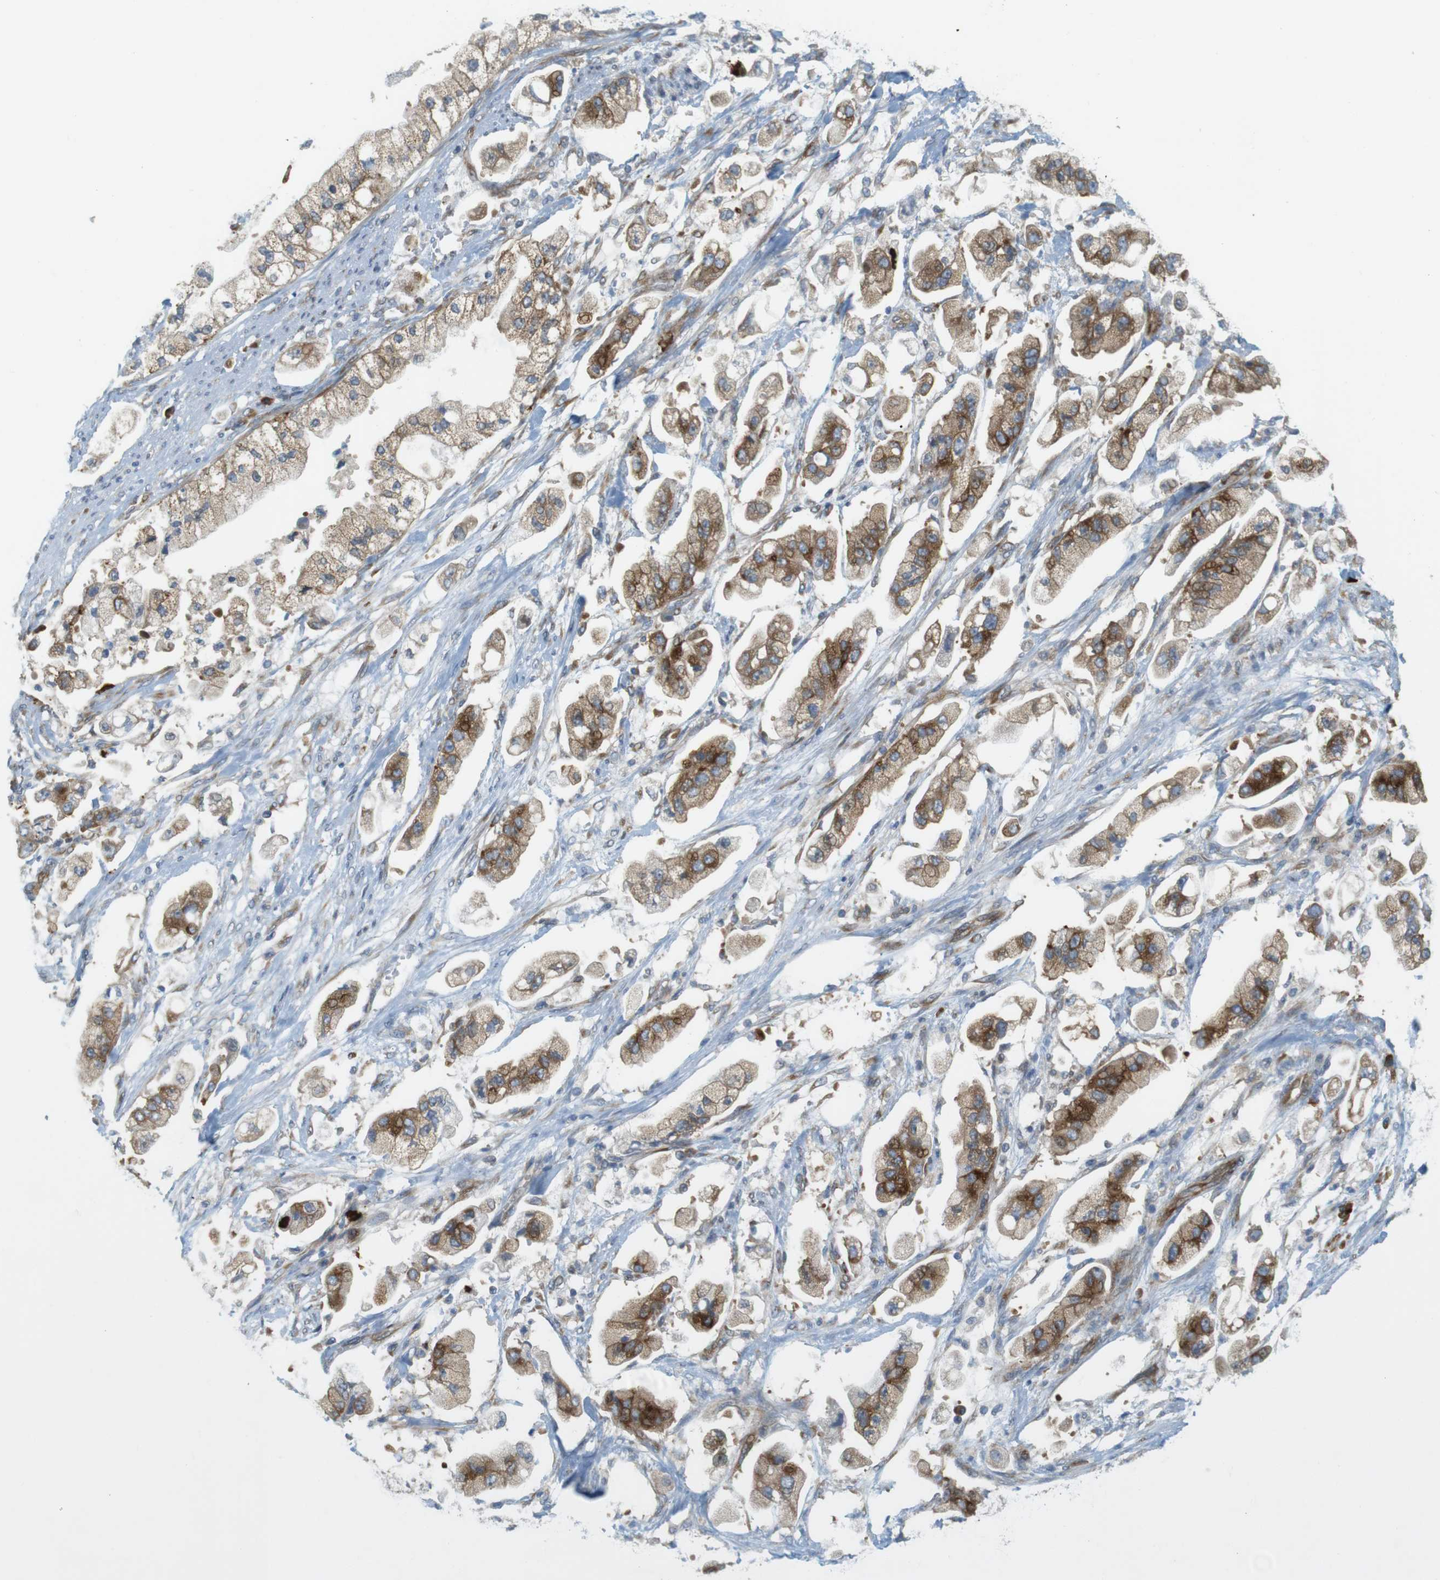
{"staining": {"intensity": "strong", "quantity": ">75%", "location": "cytoplasmic/membranous"}, "tissue": "stomach cancer", "cell_type": "Tumor cells", "image_type": "cancer", "snomed": [{"axis": "morphology", "description": "Adenocarcinoma, NOS"}, {"axis": "topography", "description": "Stomach"}], "caption": "Stomach adenocarcinoma was stained to show a protein in brown. There is high levels of strong cytoplasmic/membranous expression in about >75% of tumor cells.", "gene": "GJC3", "patient": {"sex": "male", "age": 62}}